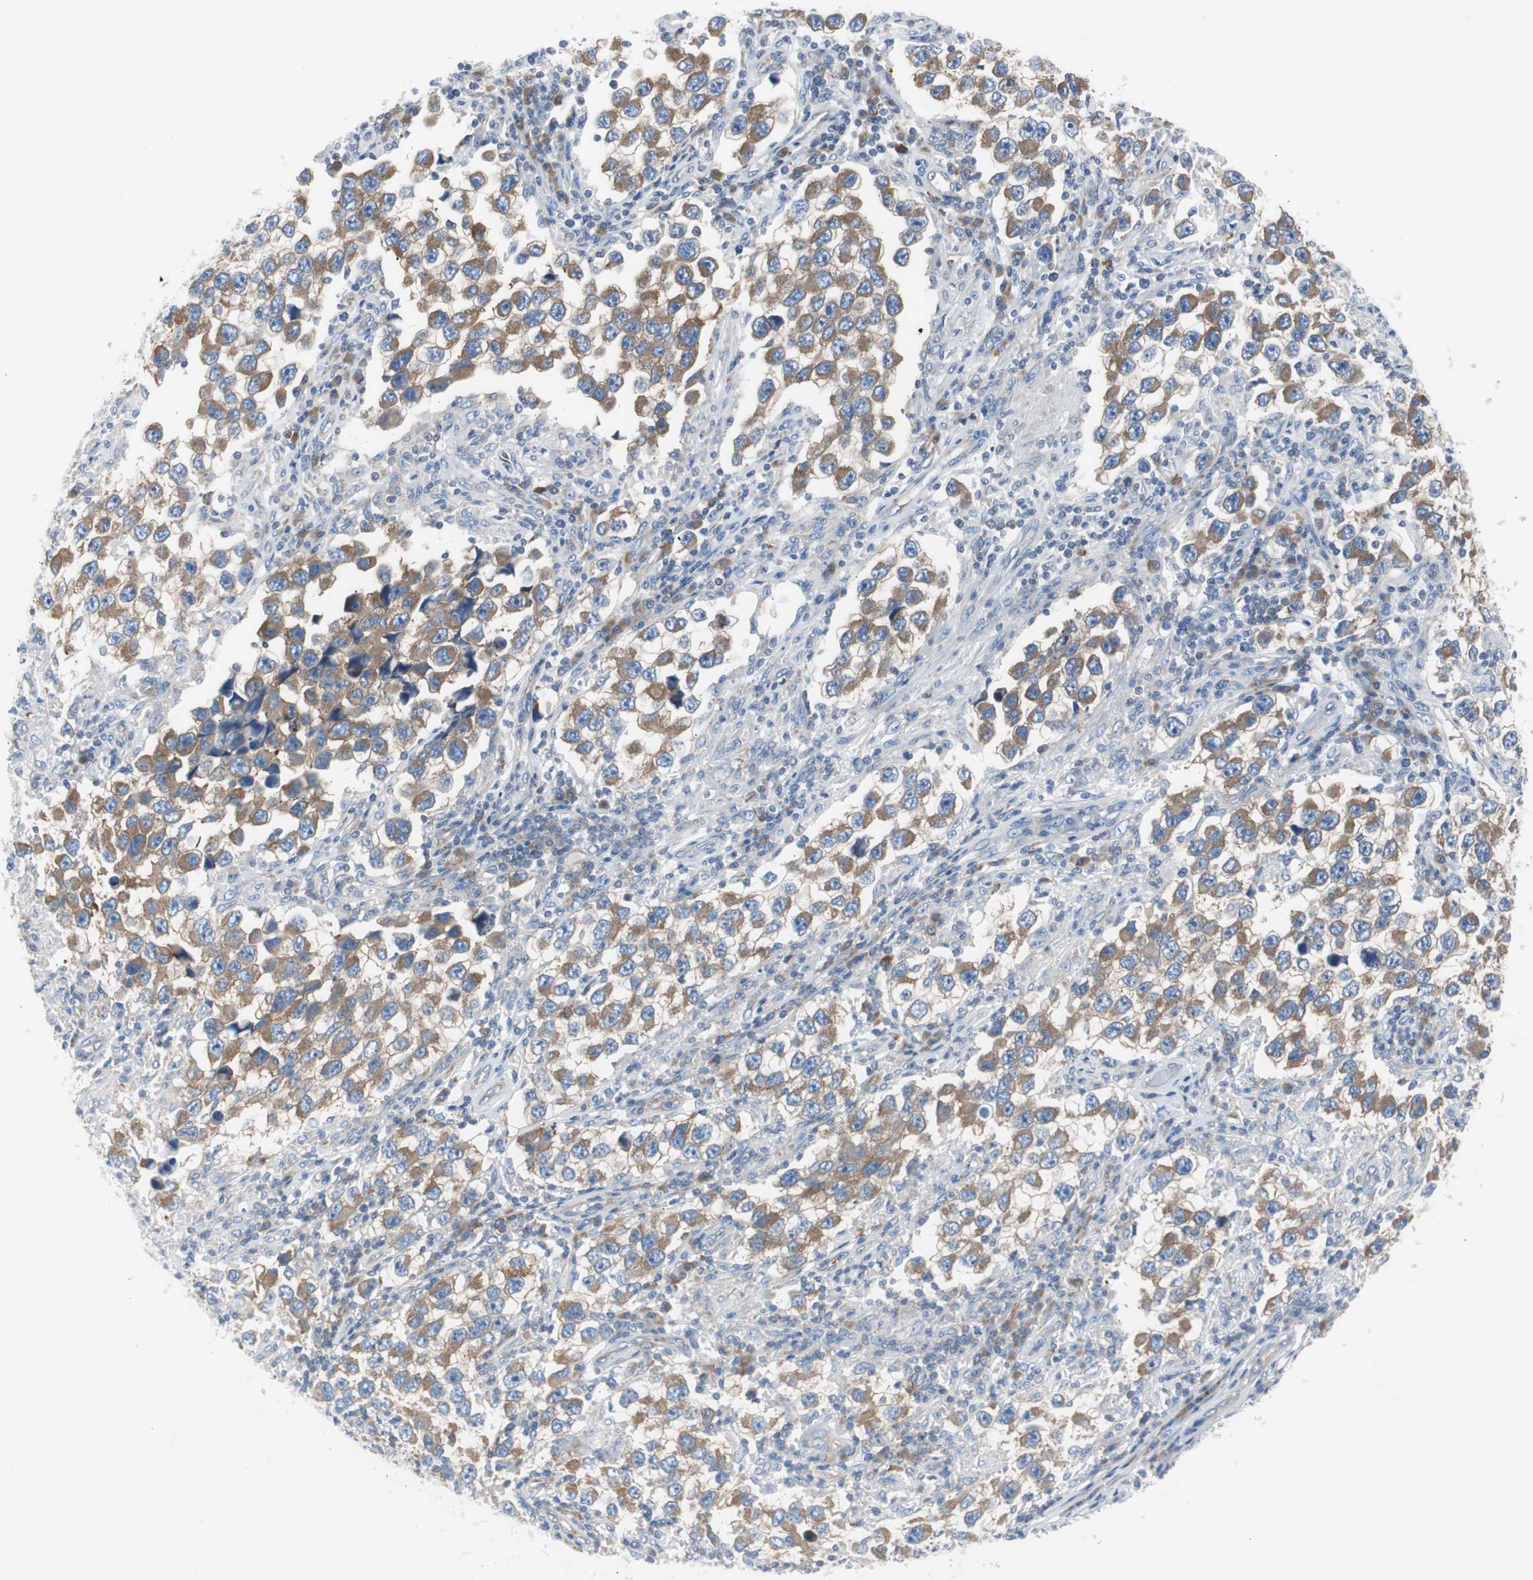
{"staining": {"intensity": "moderate", "quantity": ">75%", "location": "cytoplasmic/membranous"}, "tissue": "testis cancer", "cell_type": "Tumor cells", "image_type": "cancer", "snomed": [{"axis": "morphology", "description": "Carcinoma, Embryonal, NOS"}, {"axis": "topography", "description": "Testis"}], "caption": "Embryonal carcinoma (testis) was stained to show a protein in brown. There is medium levels of moderate cytoplasmic/membranous expression in about >75% of tumor cells.", "gene": "RPS12", "patient": {"sex": "male", "age": 21}}